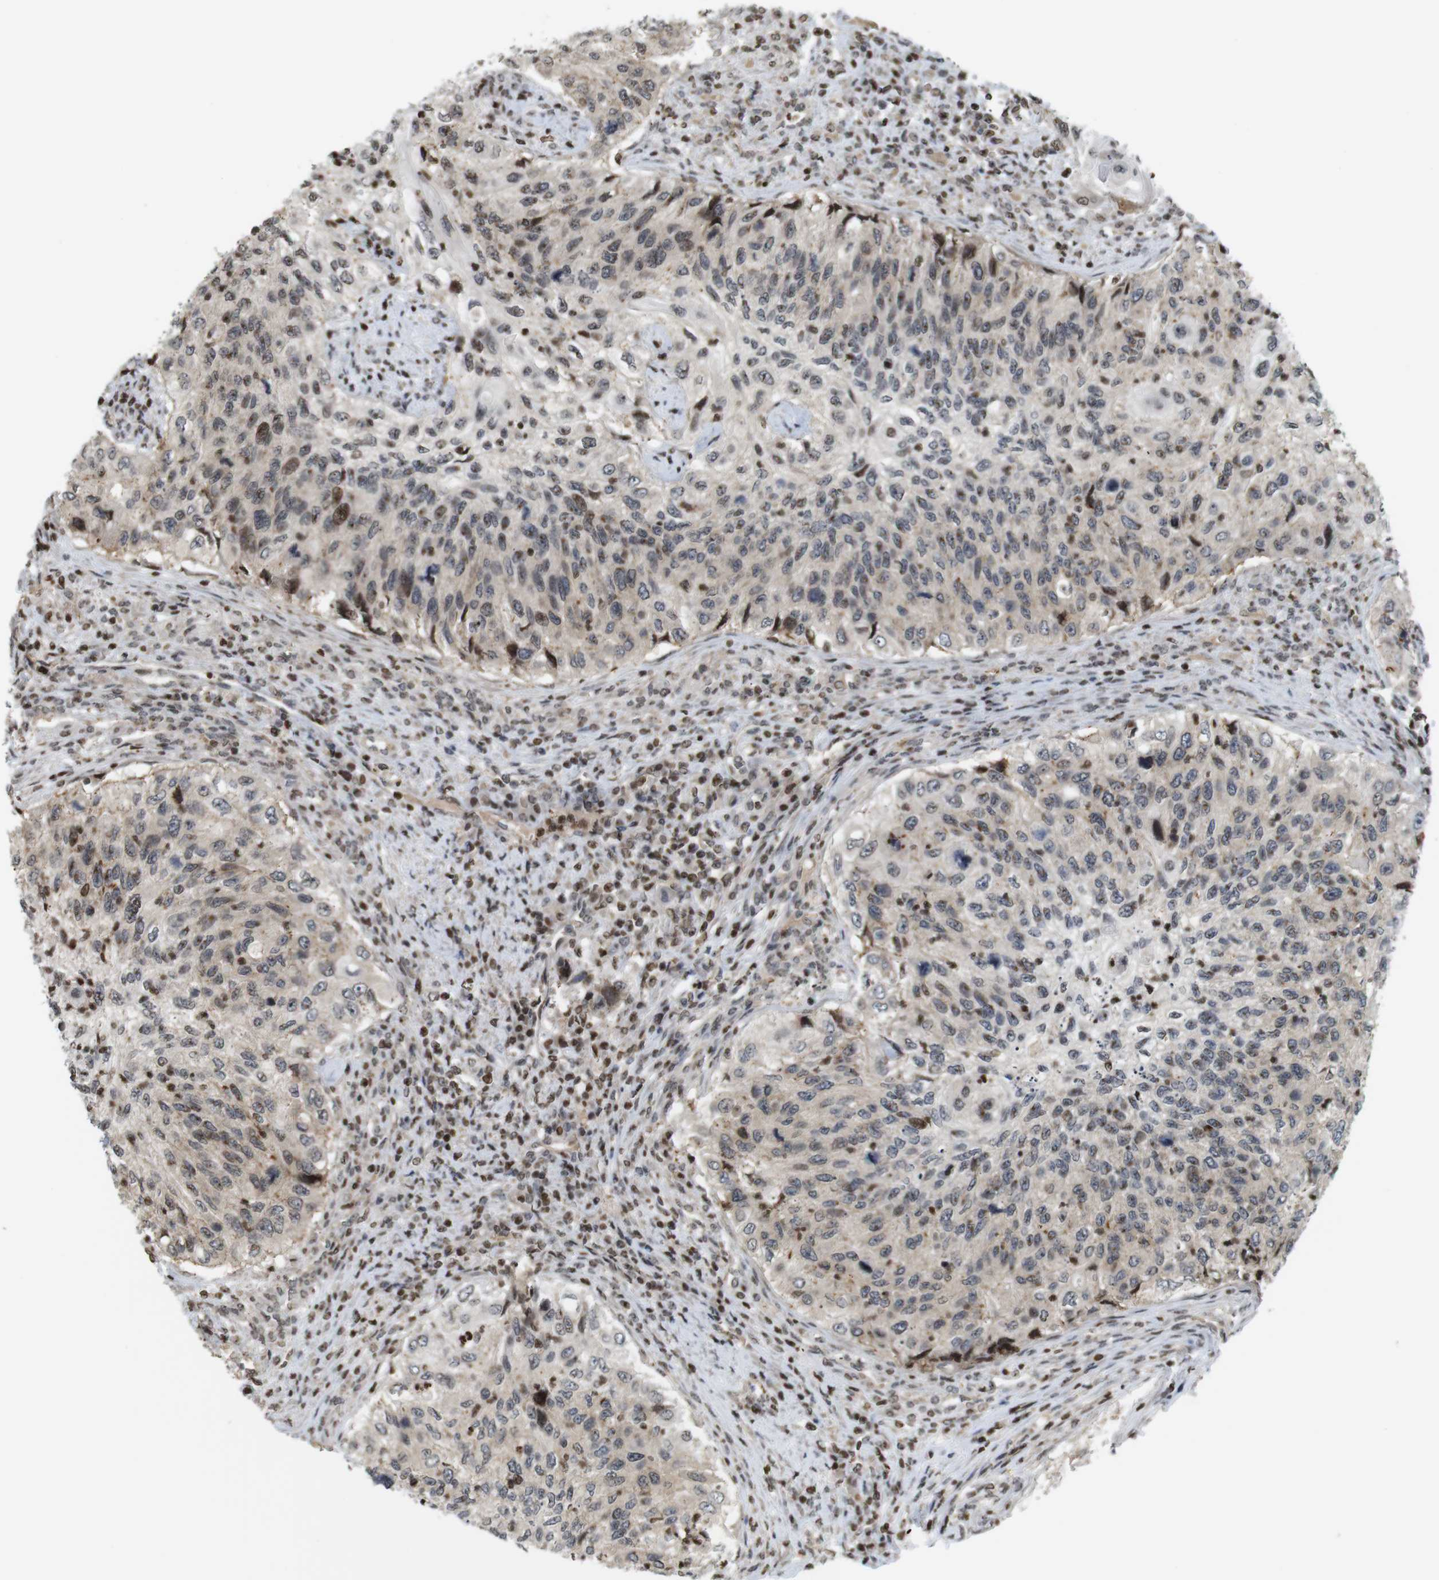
{"staining": {"intensity": "moderate", "quantity": "25%-75%", "location": "nuclear"}, "tissue": "urothelial cancer", "cell_type": "Tumor cells", "image_type": "cancer", "snomed": [{"axis": "morphology", "description": "Urothelial carcinoma, High grade"}, {"axis": "topography", "description": "Urinary bladder"}], "caption": "Human urothelial cancer stained with a brown dye exhibits moderate nuclear positive positivity in about 25%-75% of tumor cells.", "gene": "MBD1", "patient": {"sex": "female", "age": 60}}